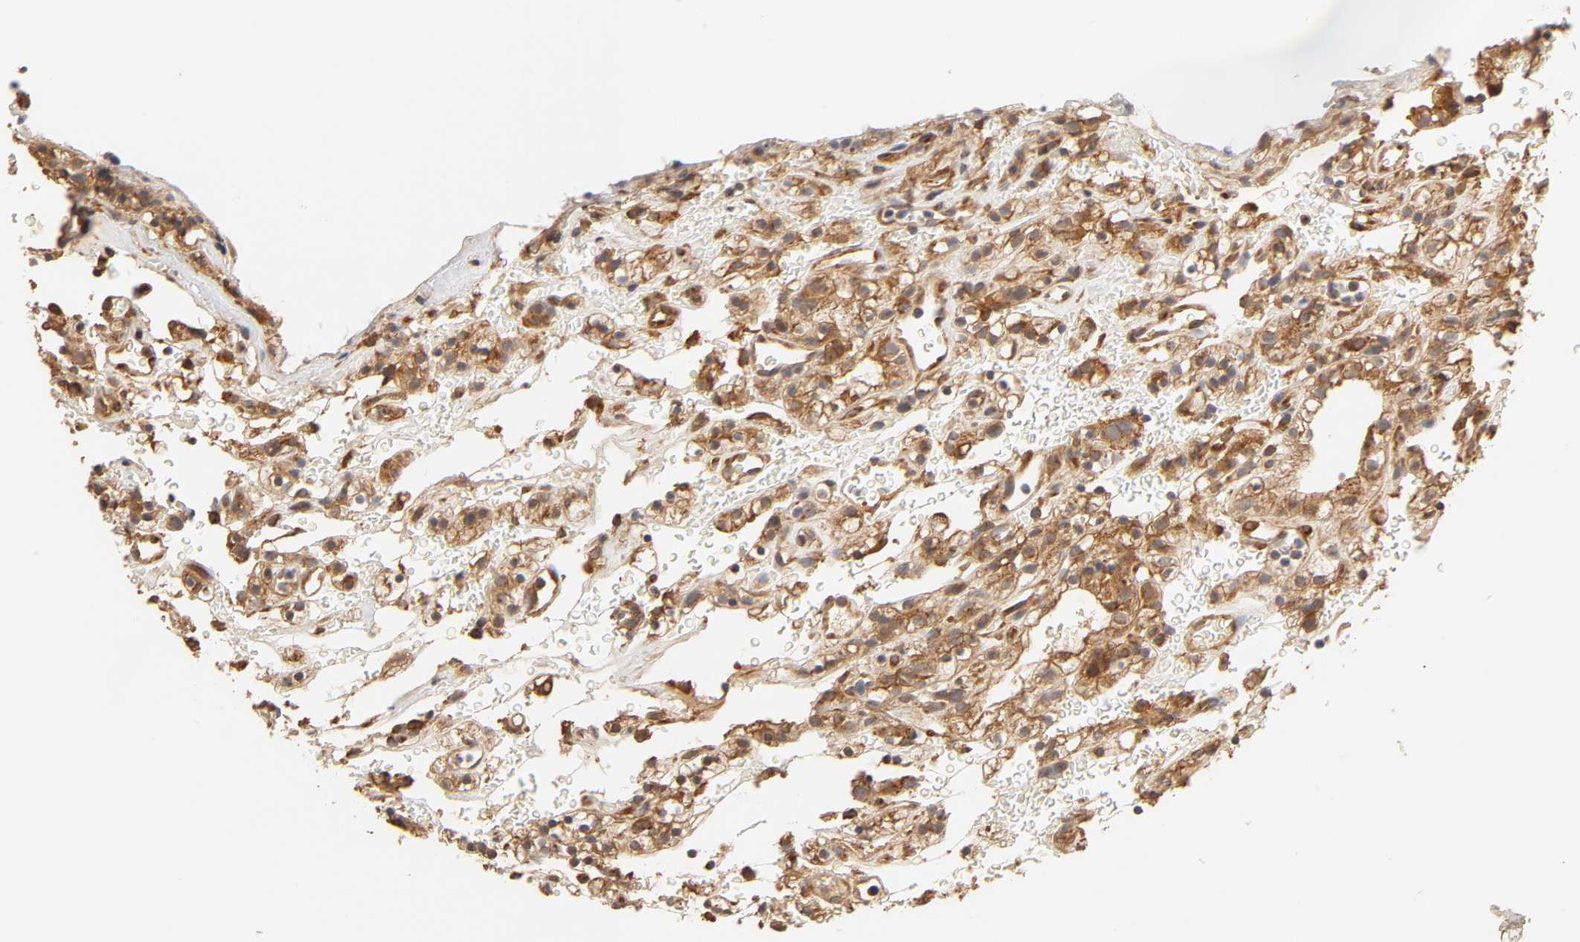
{"staining": {"intensity": "strong", "quantity": ">75%", "location": "cytoplasmic/membranous"}, "tissue": "renal cancer", "cell_type": "Tumor cells", "image_type": "cancer", "snomed": [{"axis": "morphology", "description": "Normal tissue, NOS"}, {"axis": "morphology", "description": "Adenocarcinoma, NOS"}, {"axis": "topography", "description": "Kidney"}], "caption": "This photomicrograph demonstrates immunohistochemistry (IHC) staining of renal cancer, with high strong cytoplasmic/membranous expression in approximately >75% of tumor cells.", "gene": "EPS8", "patient": {"sex": "female", "age": 72}}